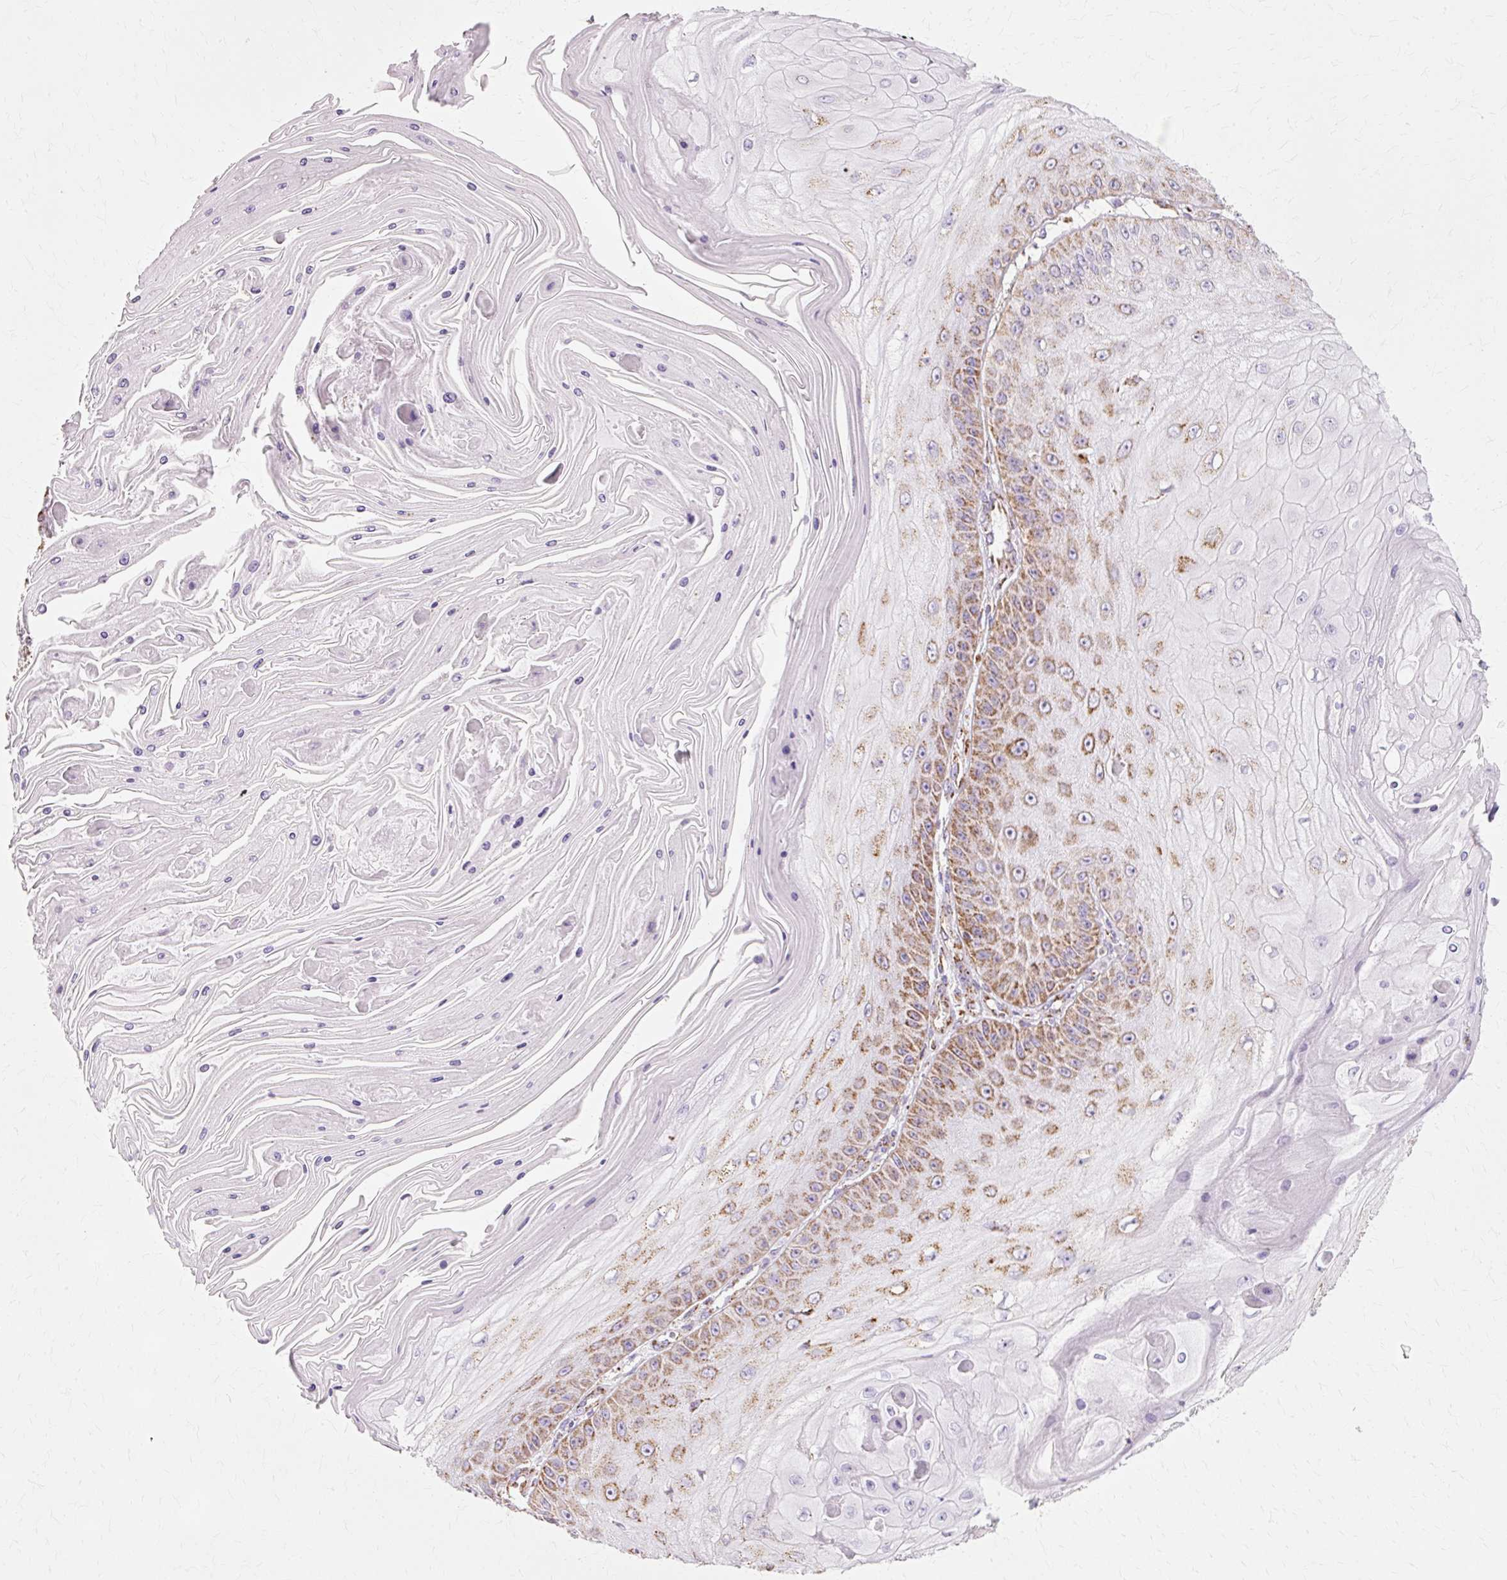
{"staining": {"intensity": "moderate", "quantity": "25%-75%", "location": "cytoplasmic/membranous"}, "tissue": "skin cancer", "cell_type": "Tumor cells", "image_type": "cancer", "snomed": [{"axis": "morphology", "description": "Squamous cell carcinoma, NOS"}, {"axis": "topography", "description": "Skin"}], "caption": "Immunohistochemistry (IHC) histopathology image of skin squamous cell carcinoma stained for a protein (brown), which displays medium levels of moderate cytoplasmic/membranous staining in about 25%-75% of tumor cells.", "gene": "ATP5PO", "patient": {"sex": "male", "age": 70}}